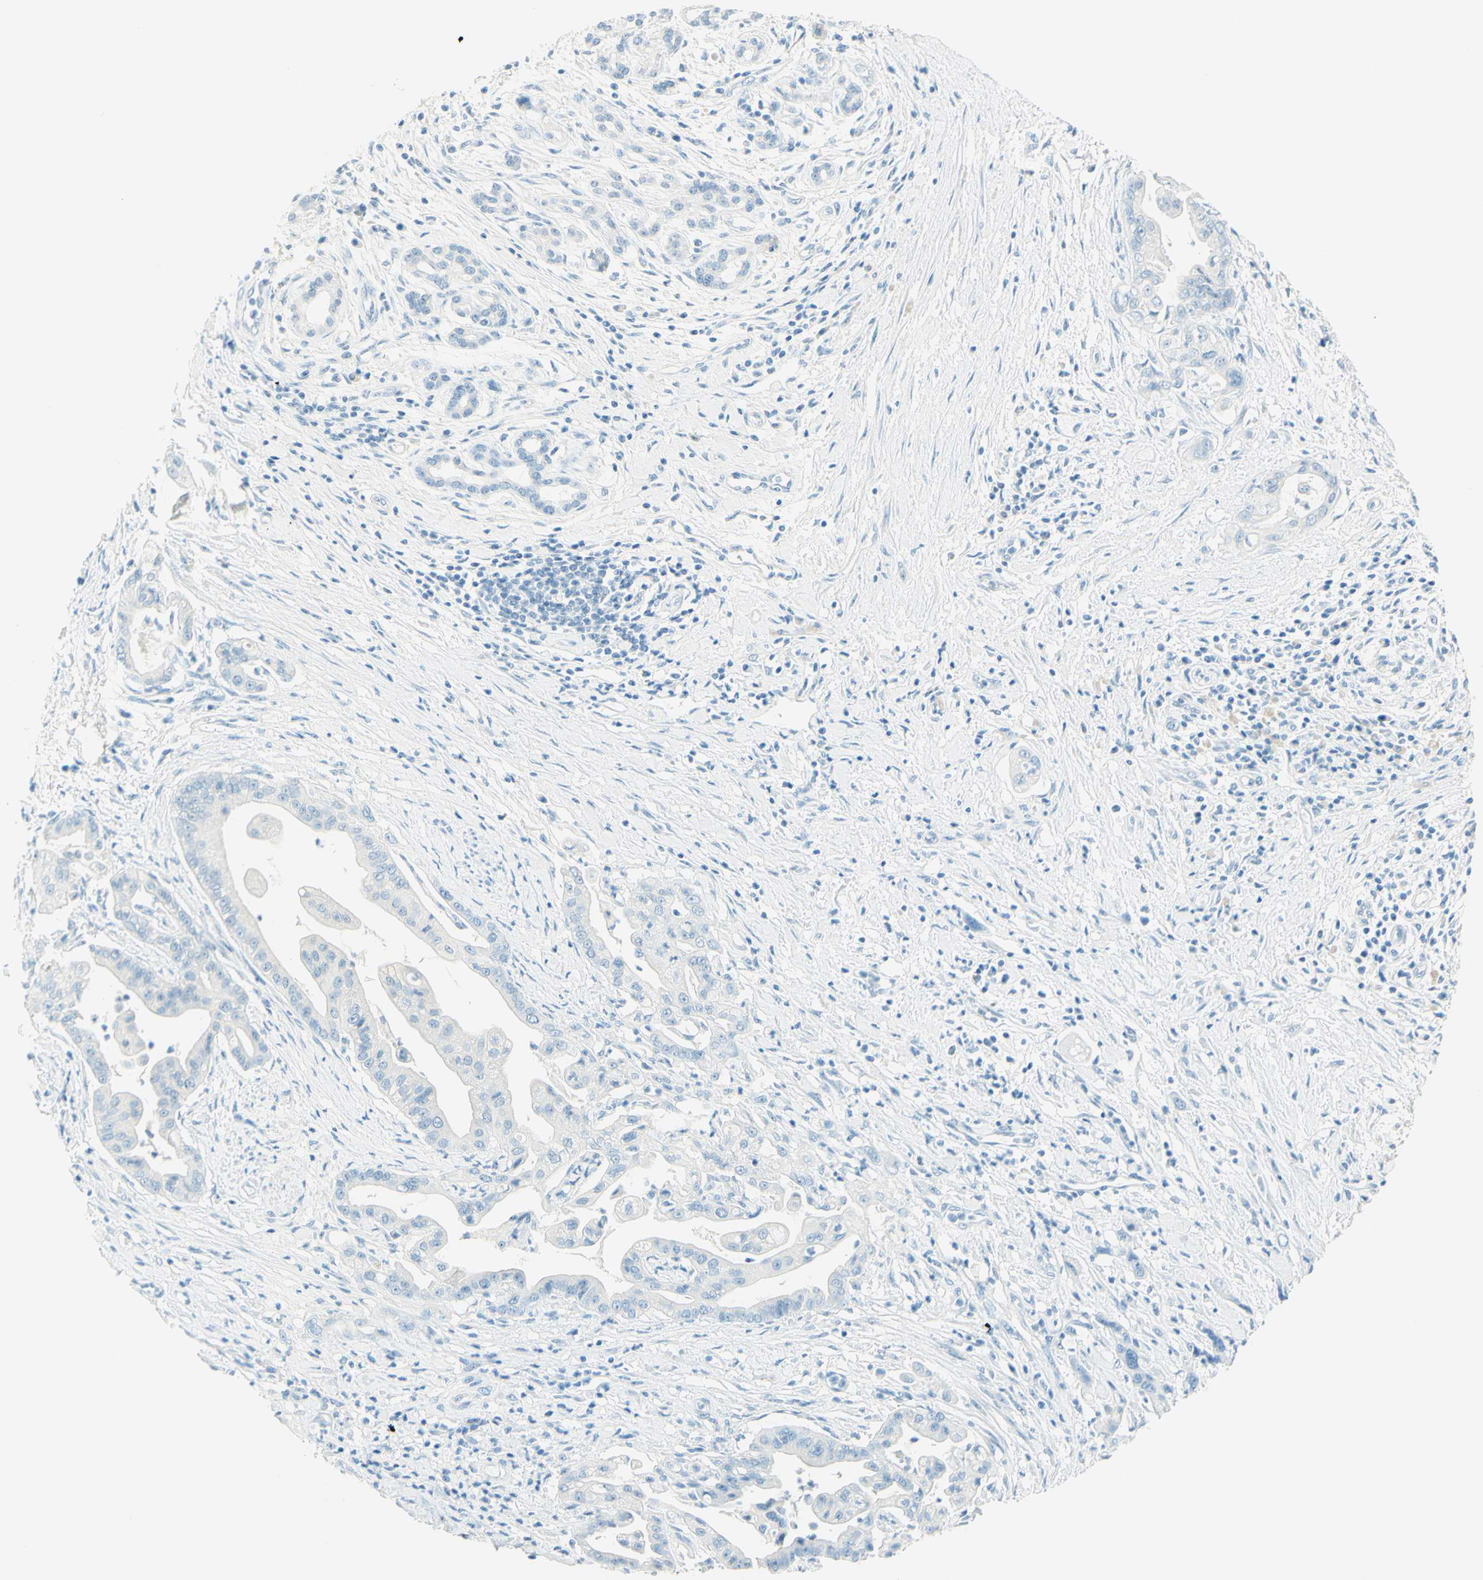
{"staining": {"intensity": "negative", "quantity": "none", "location": "none"}, "tissue": "pancreatic cancer", "cell_type": "Tumor cells", "image_type": "cancer", "snomed": [{"axis": "morphology", "description": "Adenocarcinoma, NOS"}, {"axis": "topography", "description": "Pancreas"}], "caption": "Protein analysis of adenocarcinoma (pancreatic) exhibits no significant positivity in tumor cells.", "gene": "FMR1NB", "patient": {"sex": "female", "age": 75}}